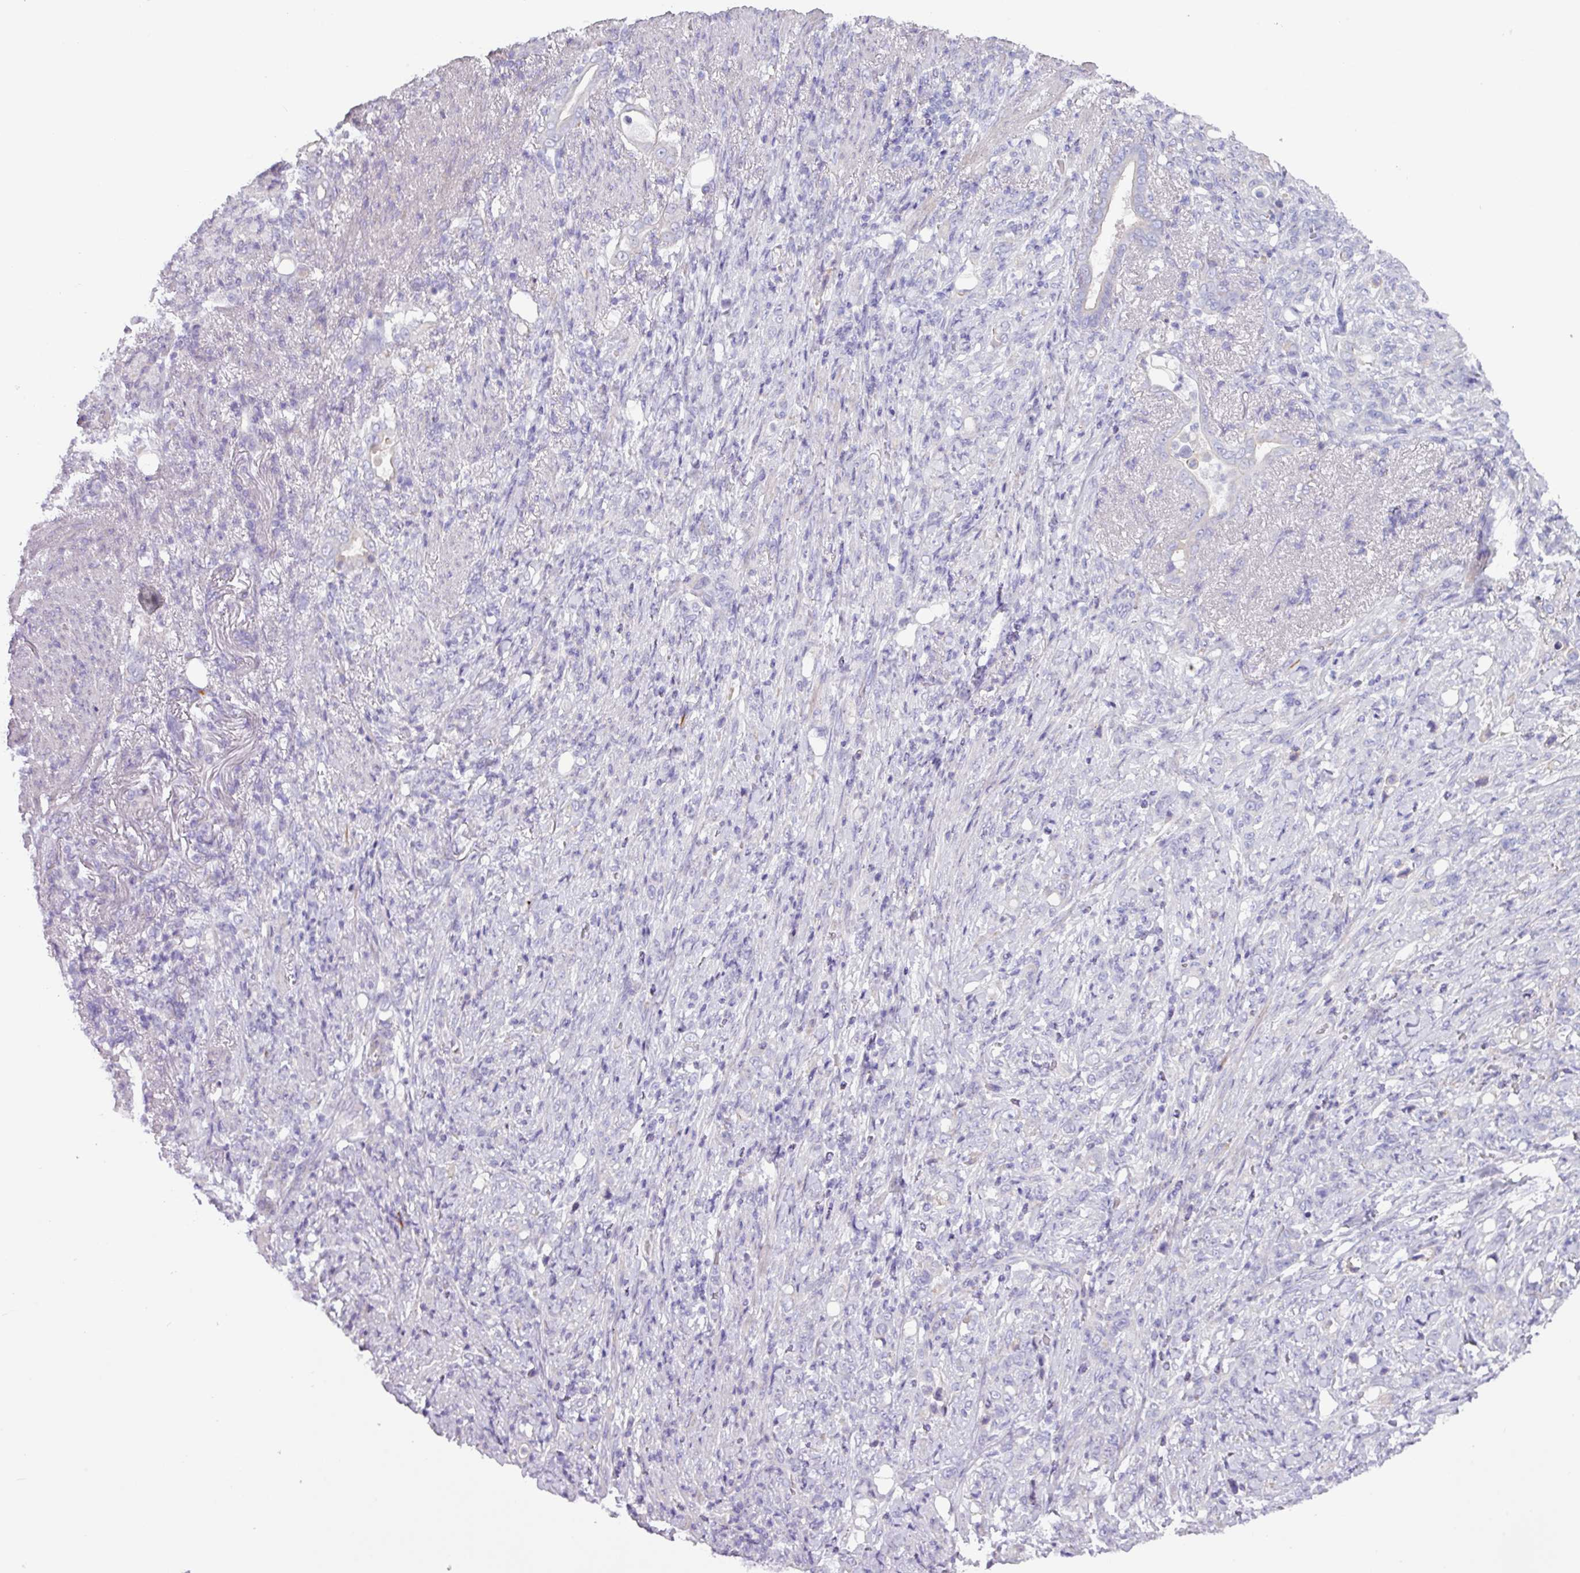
{"staining": {"intensity": "negative", "quantity": "none", "location": "none"}, "tissue": "stomach cancer", "cell_type": "Tumor cells", "image_type": "cancer", "snomed": [{"axis": "morphology", "description": "Normal tissue, NOS"}, {"axis": "morphology", "description": "Adenocarcinoma, NOS"}, {"axis": "topography", "description": "Stomach"}], "caption": "Human stomach cancer (adenocarcinoma) stained for a protein using IHC displays no staining in tumor cells.", "gene": "RGS16", "patient": {"sex": "female", "age": 79}}